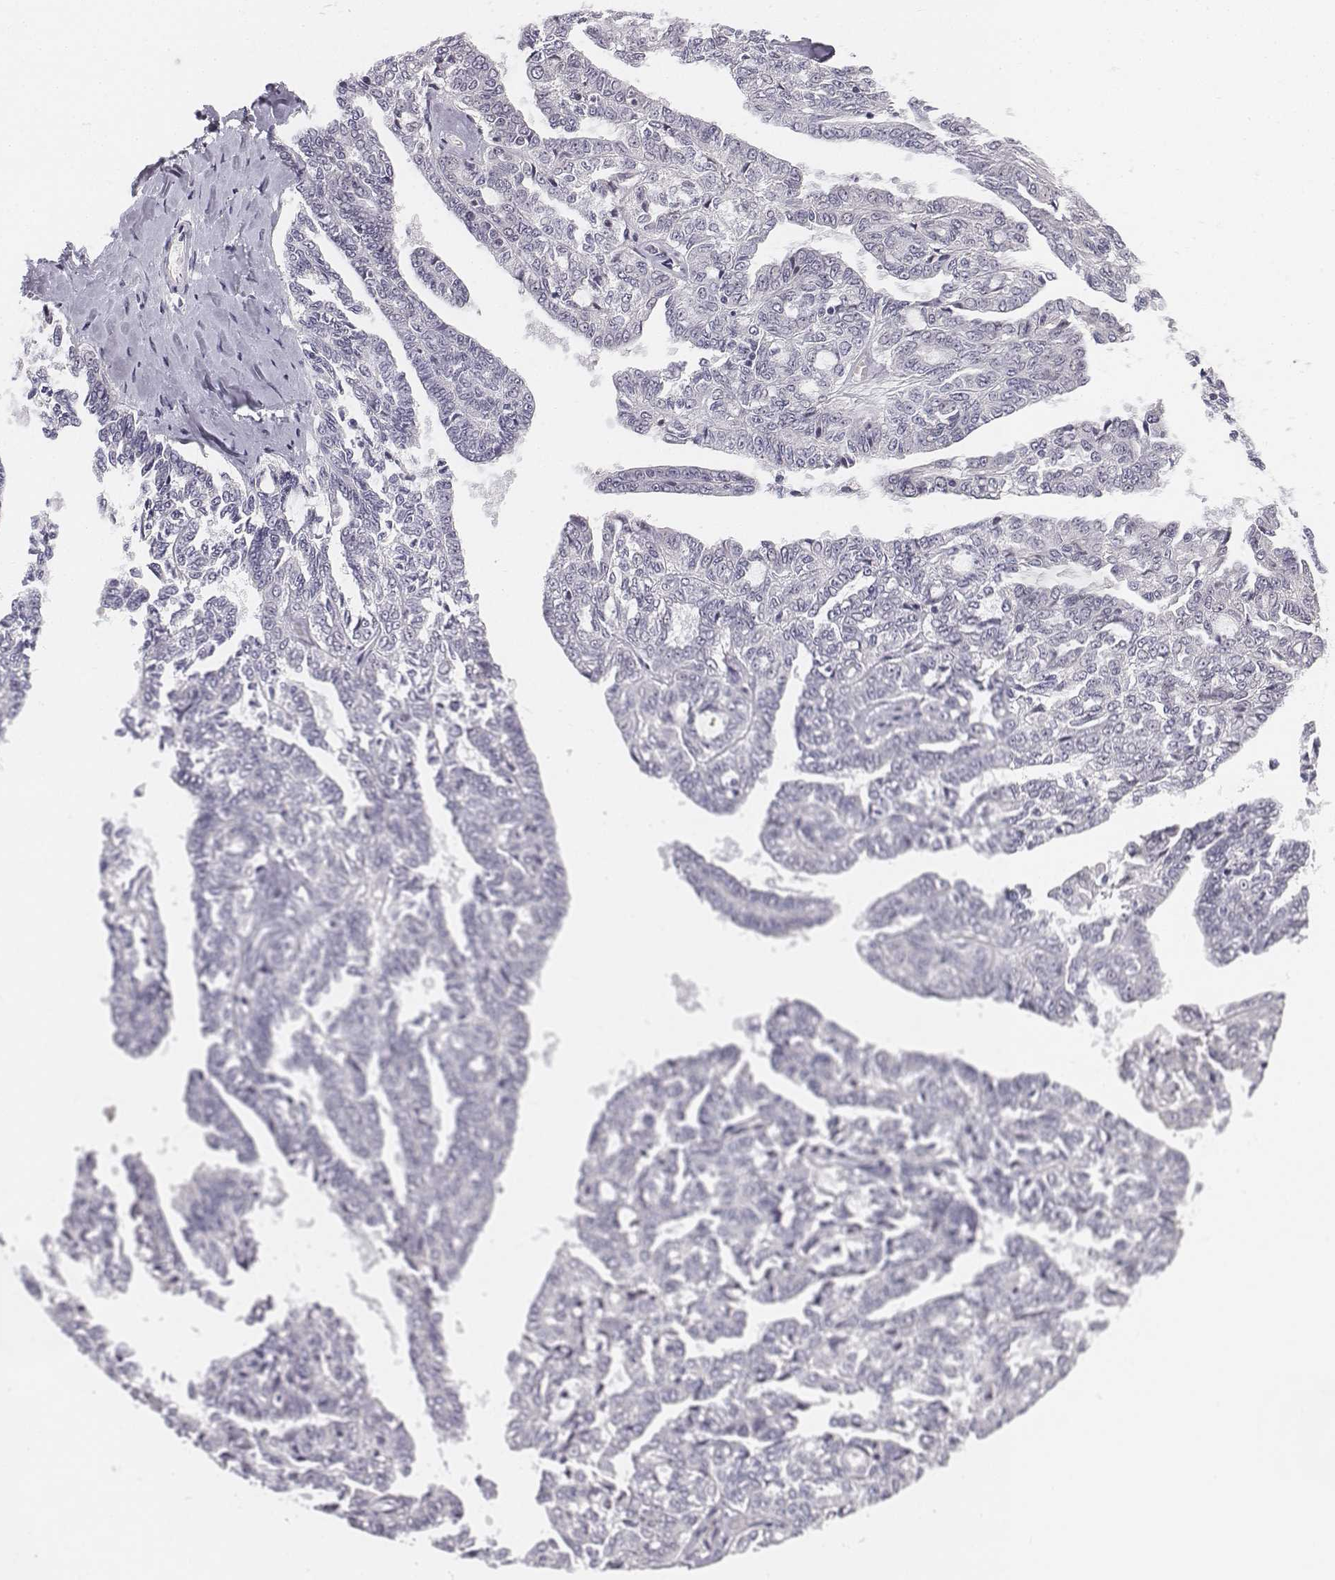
{"staining": {"intensity": "negative", "quantity": "none", "location": "none"}, "tissue": "ovarian cancer", "cell_type": "Tumor cells", "image_type": "cancer", "snomed": [{"axis": "morphology", "description": "Cystadenocarcinoma, serous, NOS"}, {"axis": "topography", "description": "Ovary"}], "caption": "An IHC micrograph of ovarian serous cystadenocarcinoma is shown. There is no staining in tumor cells of ovarian serous cystadenocarcinoma.", "gene": "PENK", "patient": {"sex": "female", "age": 71}}